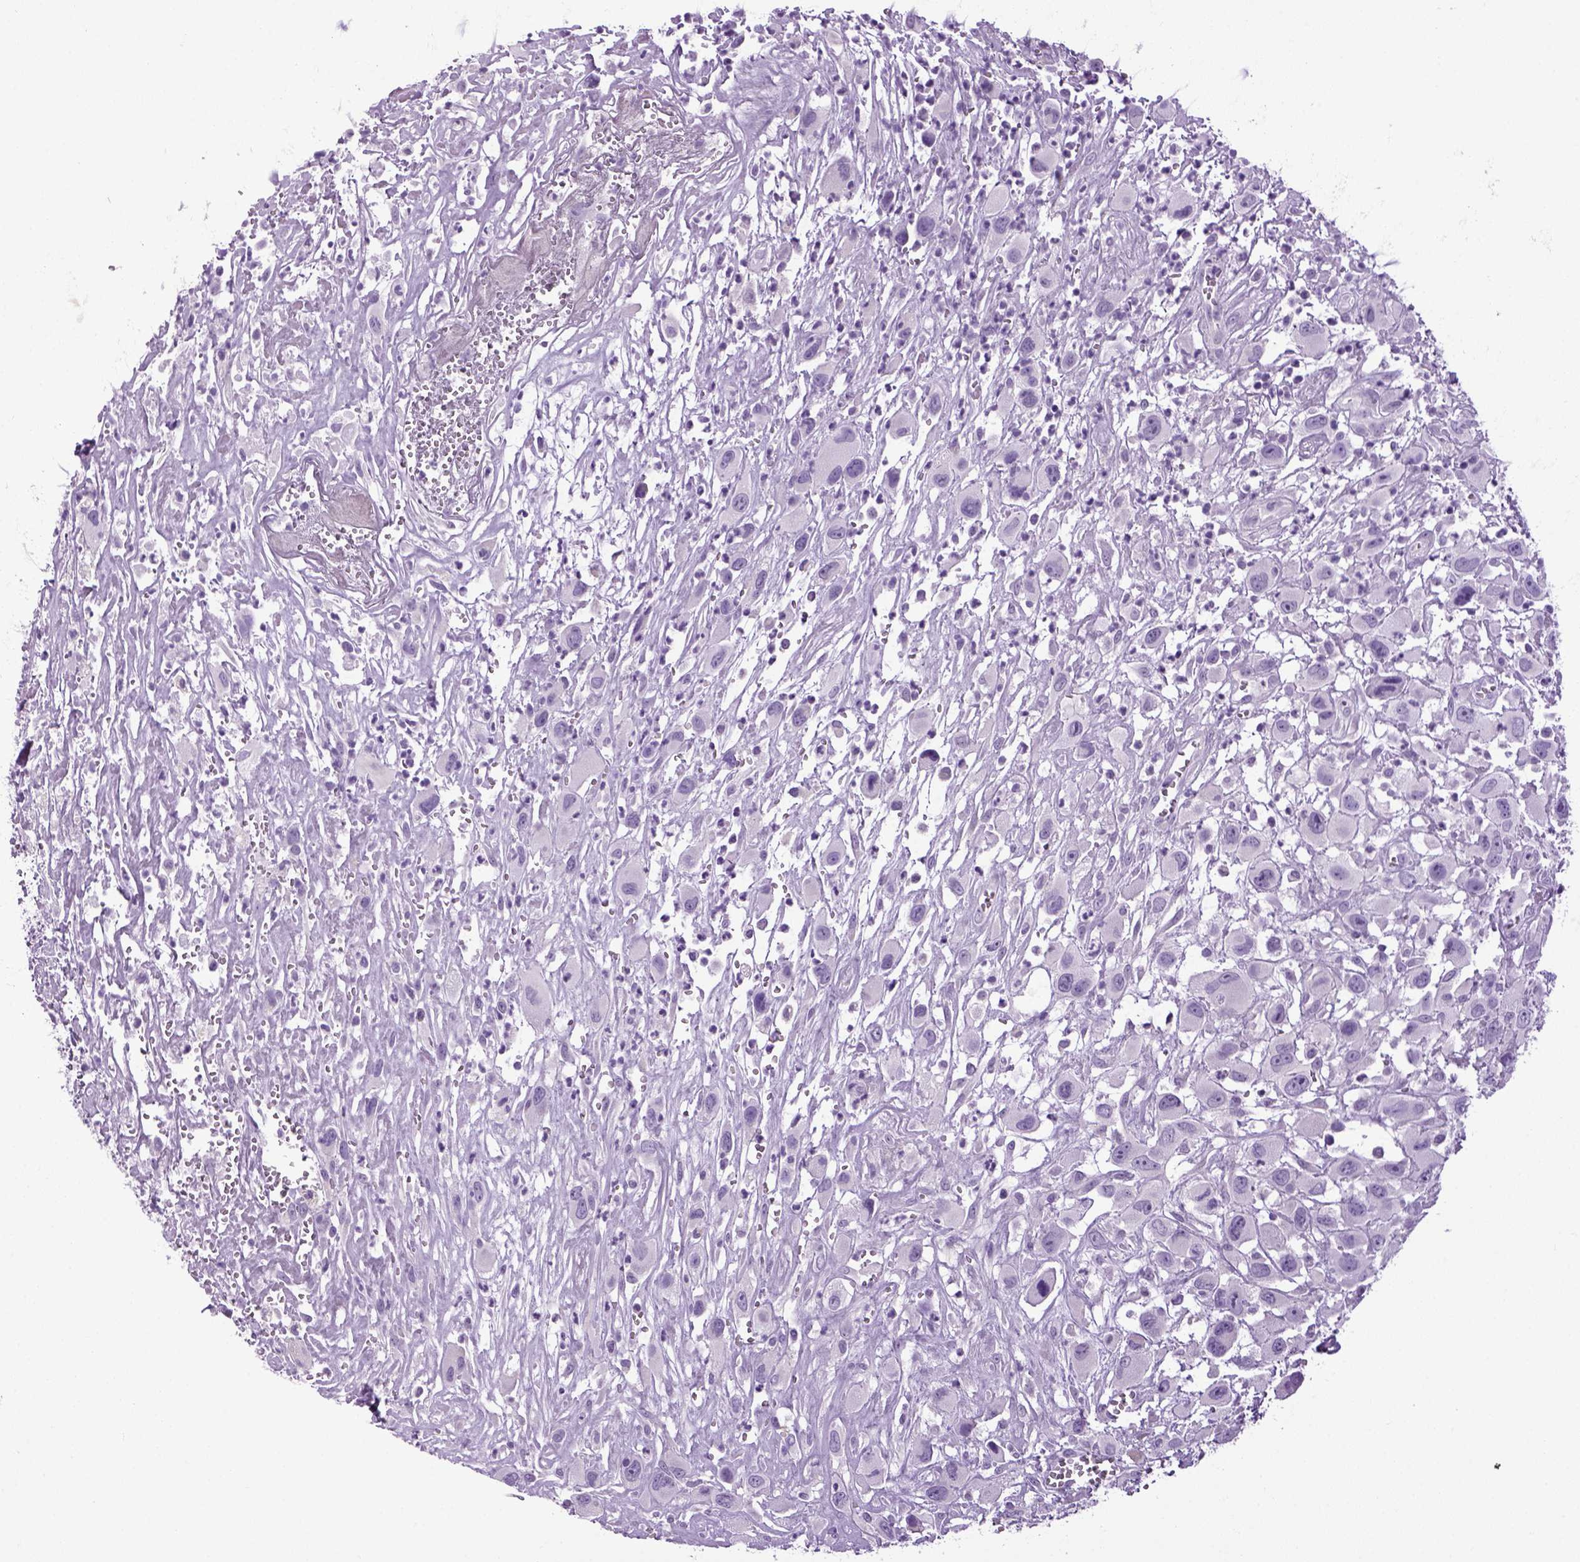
{"staining": {"intensity": "negative", "quantity": "none", "location": "none"}, "tissue": "head and neck cancer", "cell_type": "Tumor cells", "image_type": "cancer", "snomed": [{"axis": "morphology", "description": "Squamous cell carcinoma, NOS"}, {"axis": "morphology", "description": "Squamous cell carcinoma, metastatic, NOS"}, {"axis": "topography", "description": "Oral tissue"}, {"axis": "topography", "description": "Head-Neck"}], "caption": "Immunohistochemistry of human head and neck cancer (metastatic squamous cell carcinoma) exhibits no expression in tumor cells.", "gene": "HMCN2", "patient": {"sex": "female", "age": 85}}